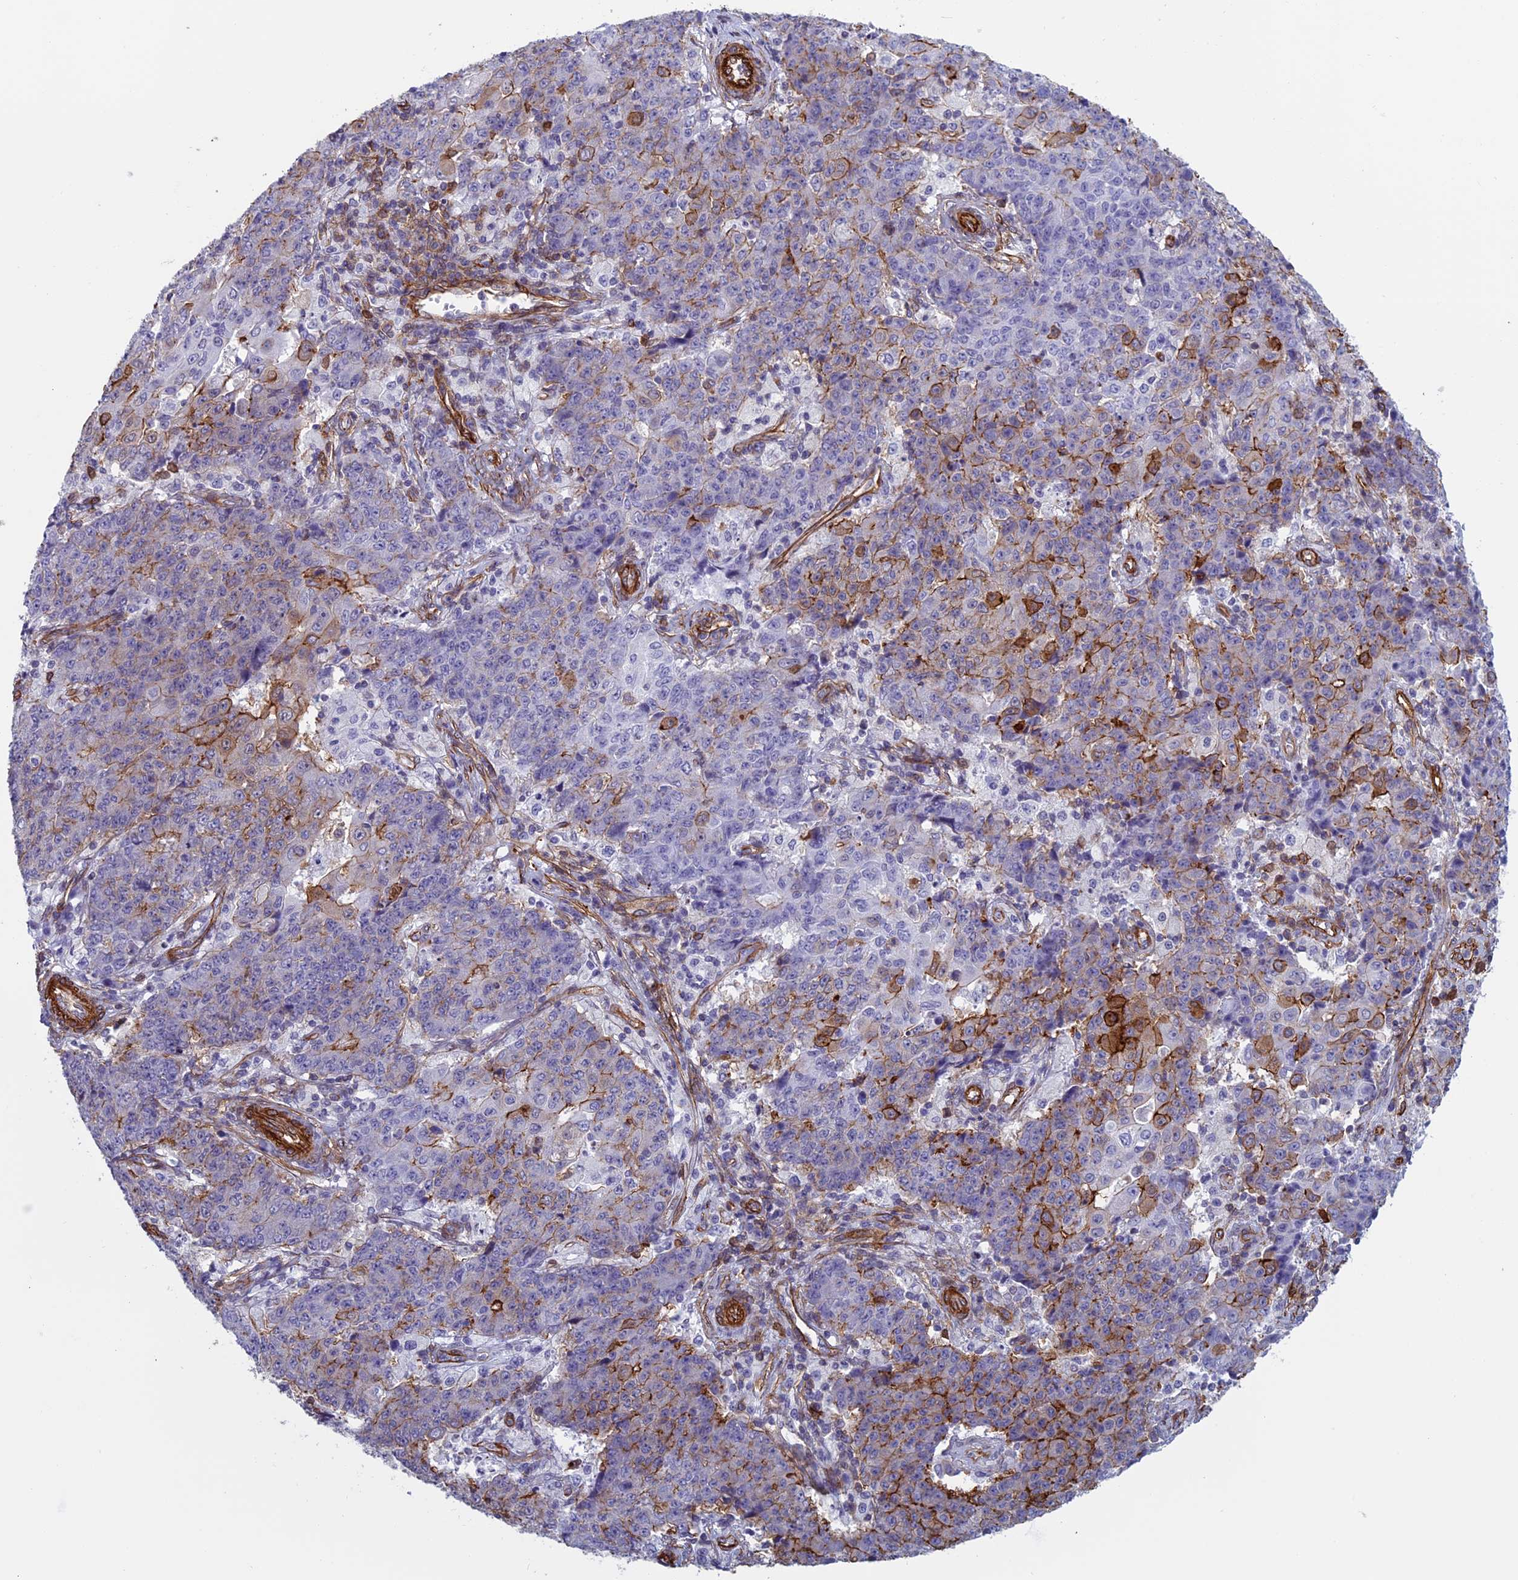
{"staining": {"intensity": "strong", "quantity": "<25%", "location": "cytoplasmic/membranous"}, "tissue": "ovarian cancer", "cell_type": "Tumor cells", "image_type": "cancer", "snomed": [{"axis": "morphology", "description": "Carcinoma, endometroid"}, {"axis": "topography", "description": "Ovary"}], "caption": "Immunohistochemical staining of human ovarian endometroid carcinoma reveals strong cytoplasmic/membranous protein staining in about <25% of tumor cells. The protein of interest is shown in brown color, while the nuclei are stained blue.", "gene": "ANGPTL2", "patient": {"sex": "female", "age": 42}}